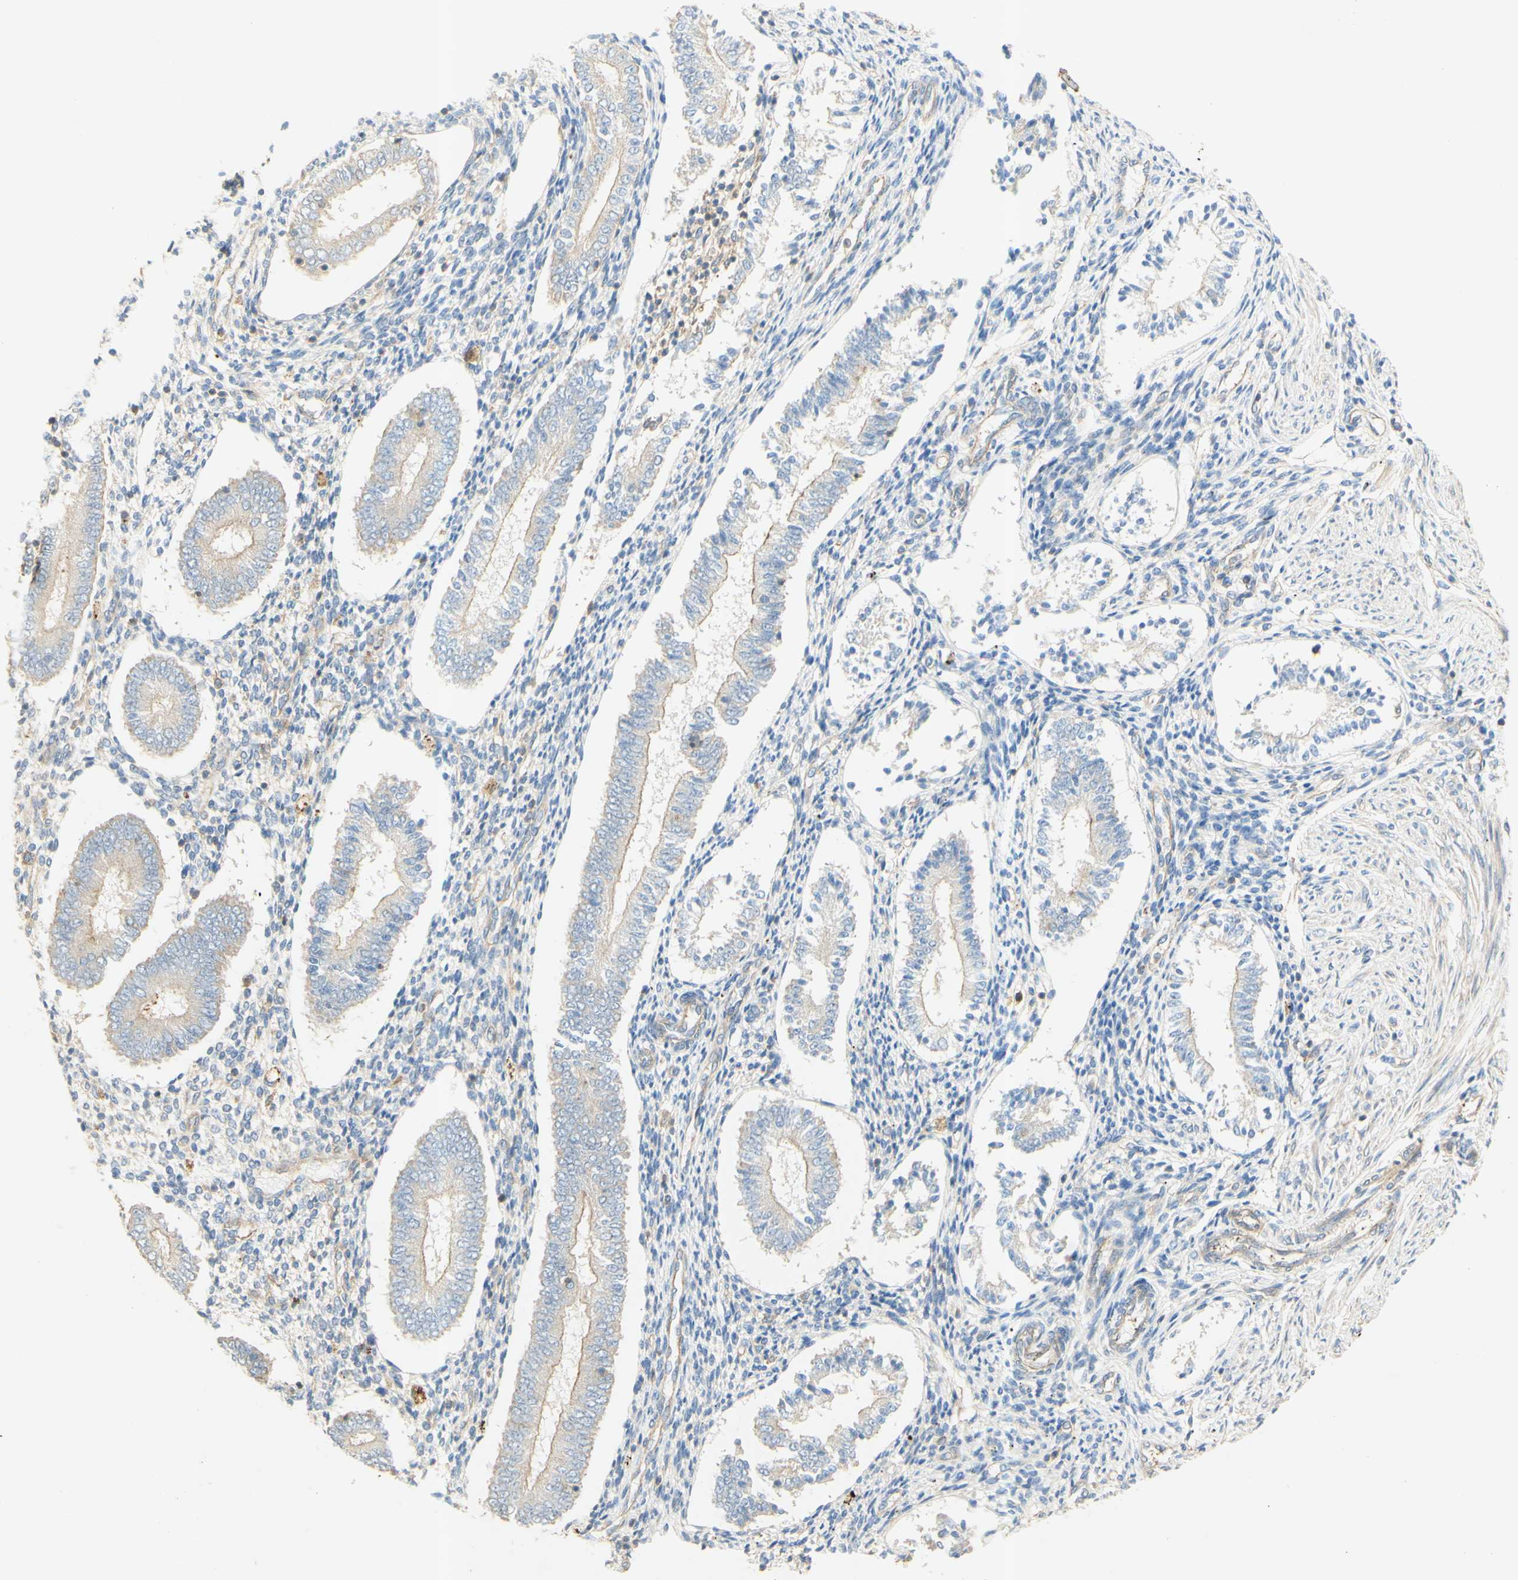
{"staining": {"intensity": "weak", "quantity": "25%-75%", "location": "cytoplasmic/membranous"}, "tissue": "endometrium", "cell_type": "Cells in endometrial stroma", "image_type": "normal", "snomed": [{"axis": "morphology", "description": "Normal tissue, NOS"}, {"axis": "topography", "description": "Endometrium"}], "caption": "Immunohistochemistry staining of benign endometrium, which displays low levels of weak cytoplasmic/membranous expression in about 25%-75% of cells in endometrial stroma indicating weak cytoplasmic/membranous protein staining. The staining was performed using DAB (brown) for protein detection and nuclei were counterstained in hematoxylin (blue).", "gene": "IKBKG", "patient": {"sex": "female", "age": 42}}